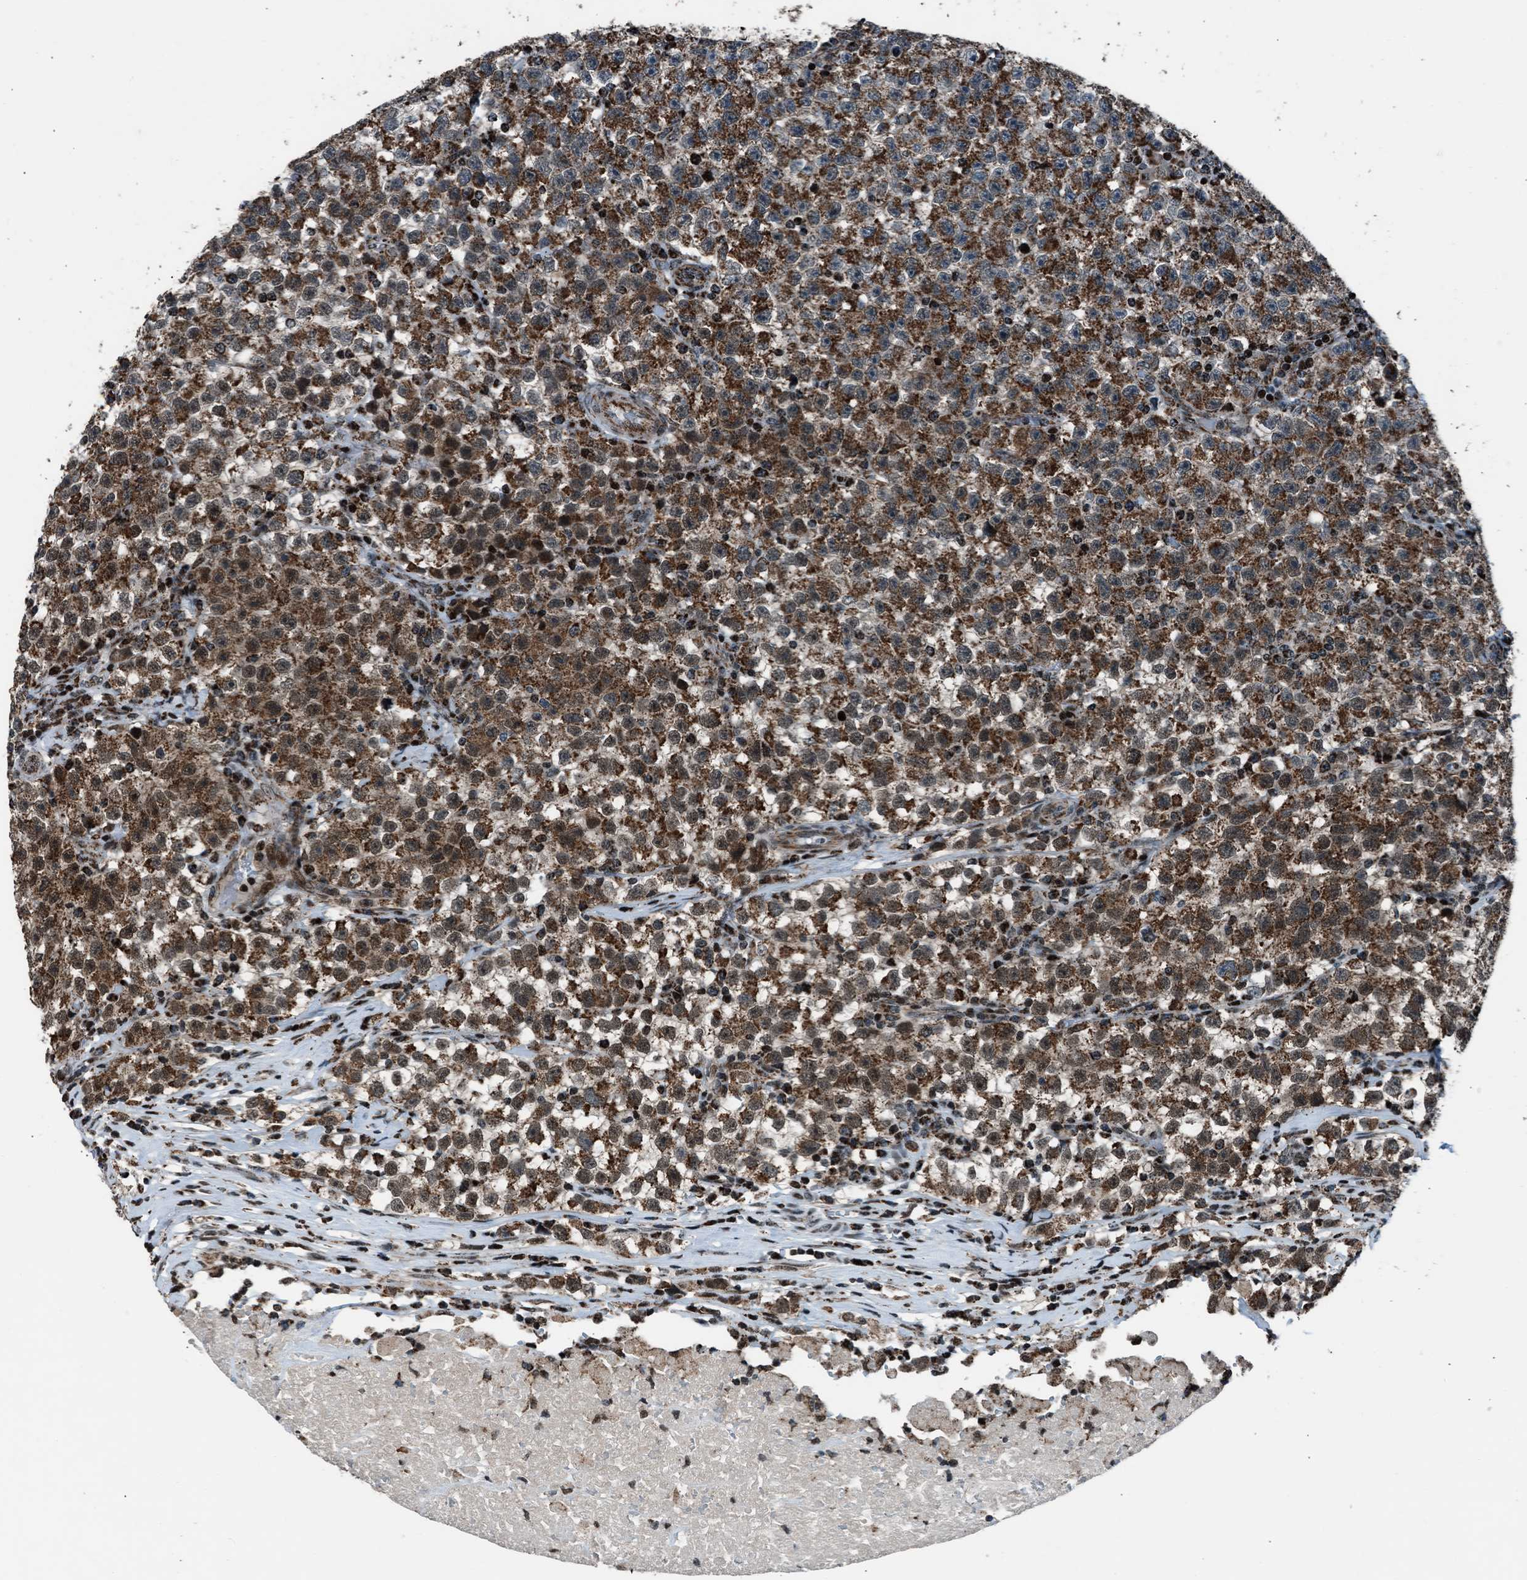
{"staining": {"intensity": "moderate", "quantity": ">75%", "location": "cytoplasmic/membranous,nuclear"}, "tissue": "testis cancer", "cell_type": "Tumor cells", "image_type": "cancer", "snomed": [{"axis": "morphology", "description": "Seminoma, NOS"}, {"axis": "topography", "description": "Testis"}], "caption": "Tumor cells reveal moderate cytoplasmic/membranous and nuclear staining in about >75% of cells in testis cancer (seminoma). Nuclei are stained in blue.", "gene": "MORC3", "patient": {"sex": "male", "age": 22}}